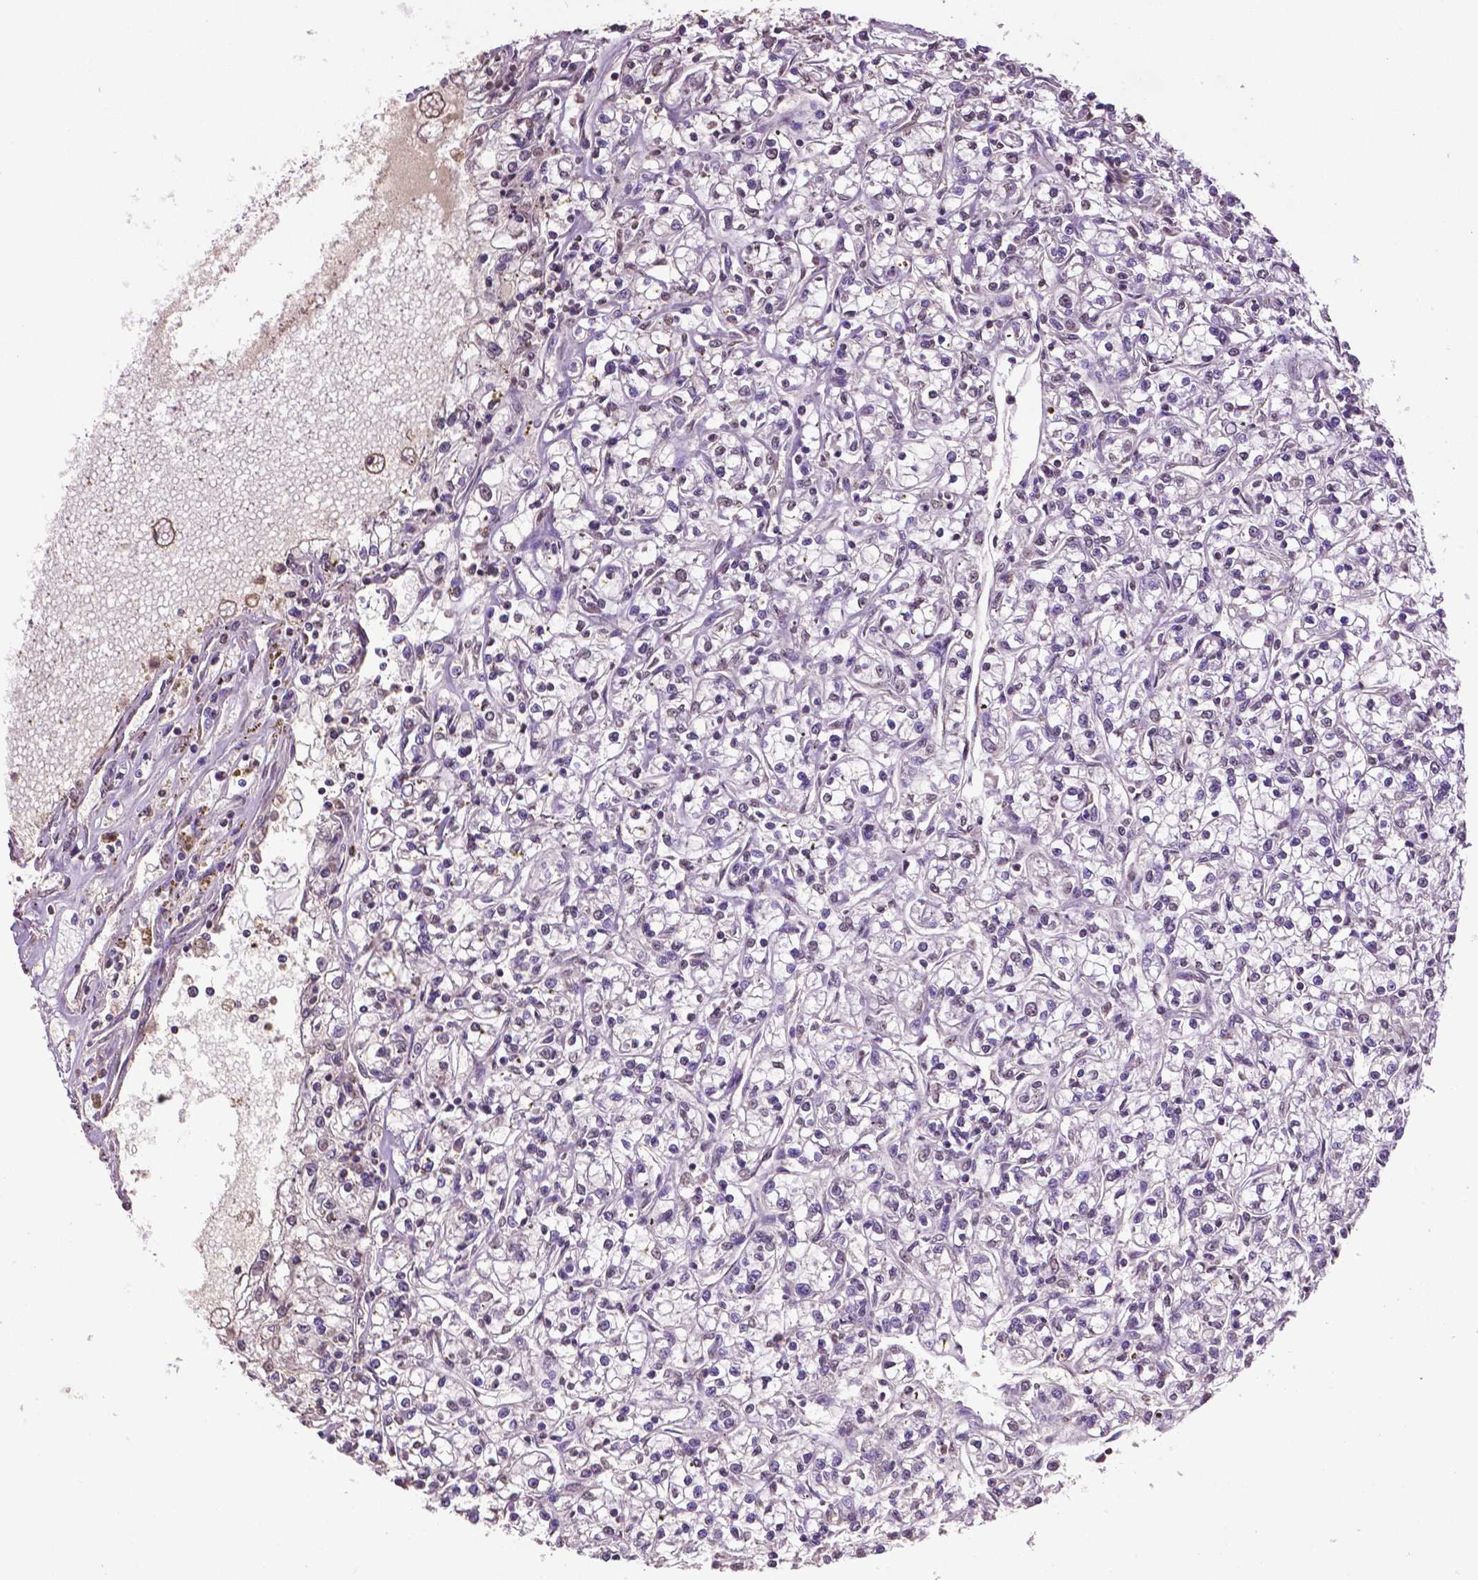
{"staining": {"intensity": "negative", "quantity": "none", "location": "none"}, "tissue": "renal cancer", "cell_type": "Tumor cells", "image_type": "cancer", "snomed": [{"axis": "morphology", "description": "Adenocarcinoma, NOS"}, {"axis": "topography", "description": "Kidney"}], "caption": "Tumor cells are negative for brown protein staining in renal adenocarcinoma.", "gene": "RUNX3", "patient": {"sex": "female", "age": 59}}